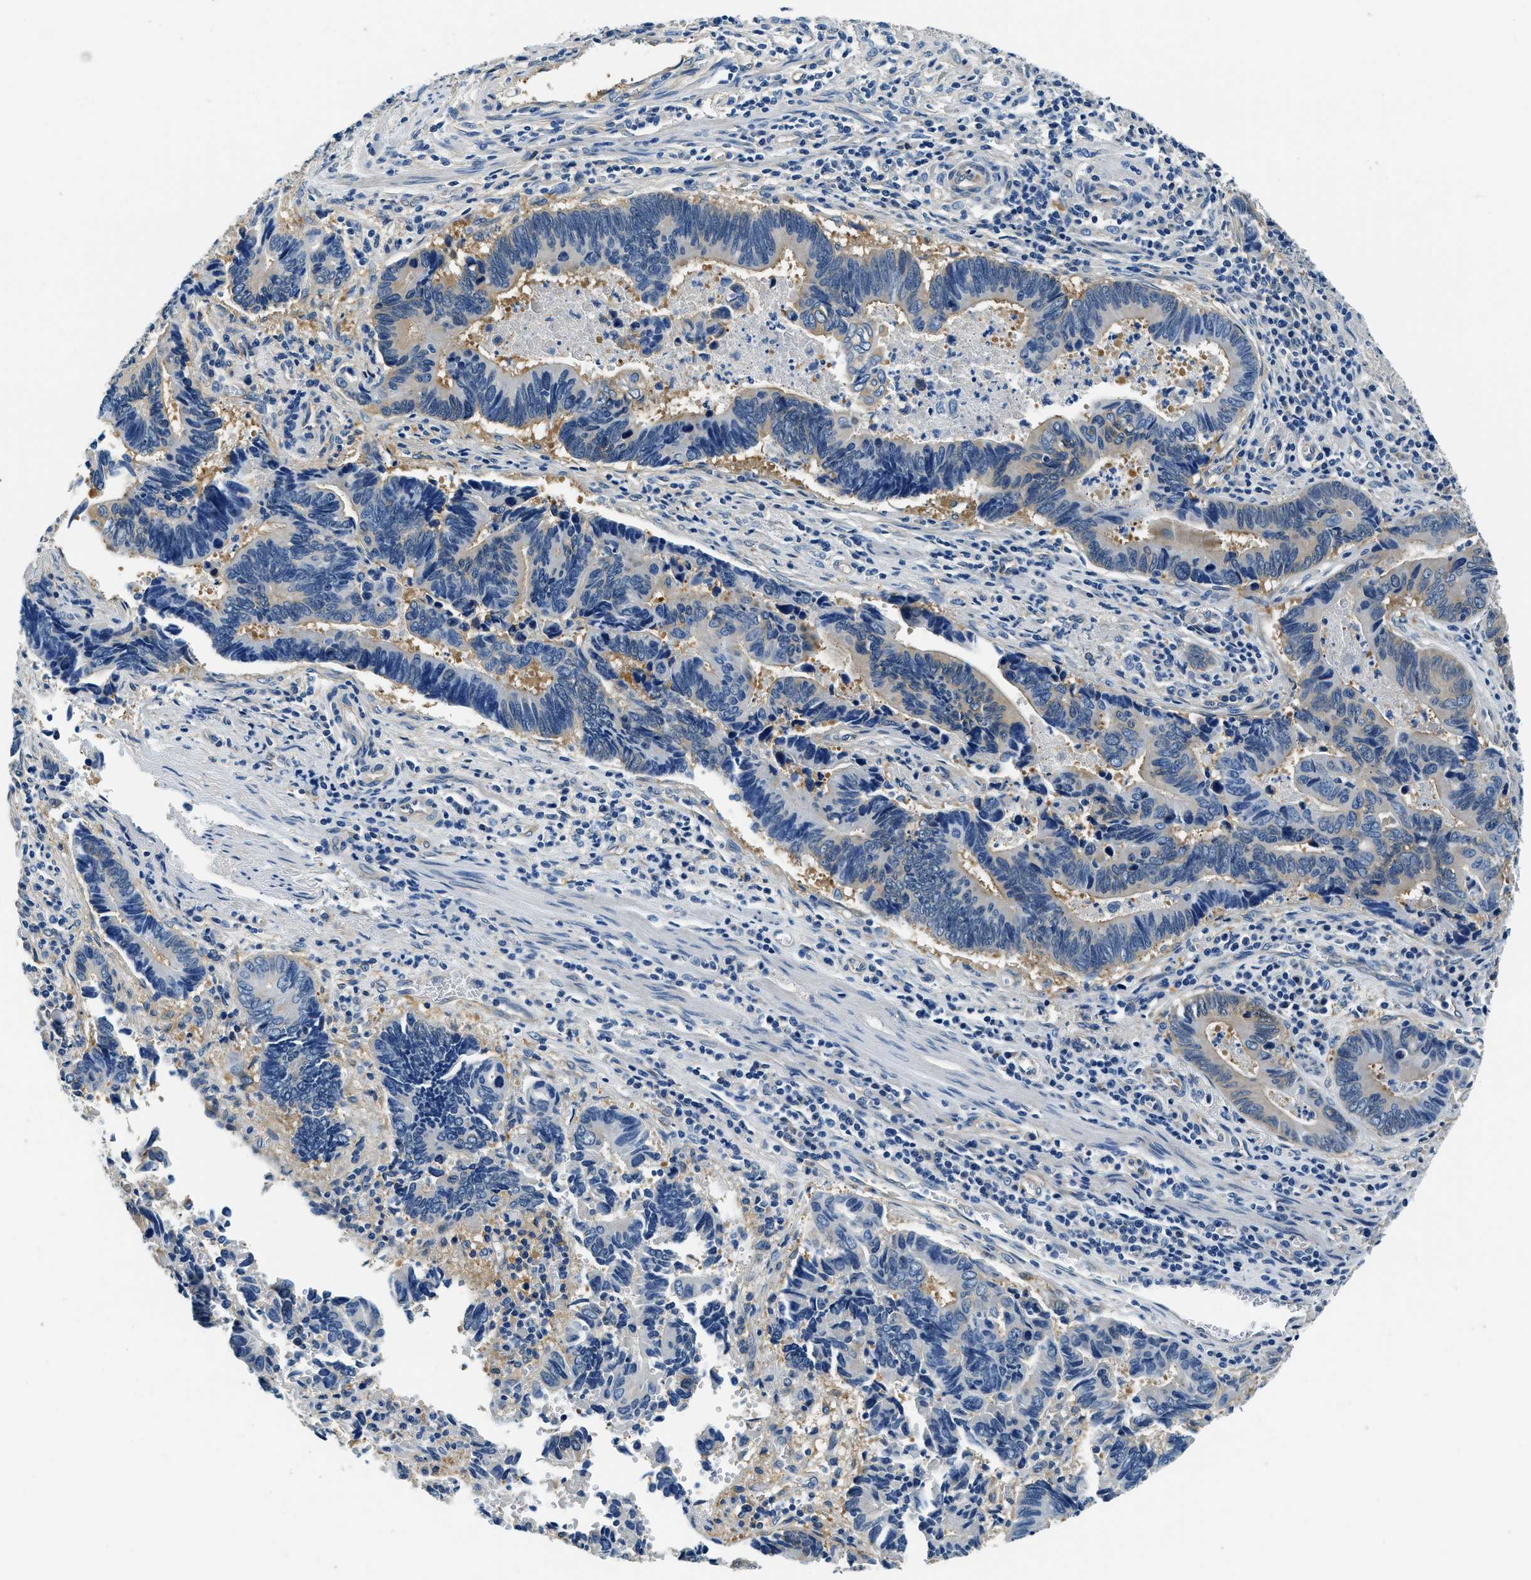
{"staining": {"intensity": "weak", "quantity": "<25%", "location": "cytoplasmic/membranous"}, "tissue": "pancreatic cancer", "cell_type": "Tumor cells", "image_type": "cancer", "snomed": [{"axis": "morphology", "description": "Adenocarcinoma, NOS"}, {"axis": "topography", "description": "Pancreas"}], "caption": "A histopathology image of human pancreatic cancer is negative for staining in tumor cells.", "gene": "TWF1", "patient": {"sex": "female", "age": 70}}